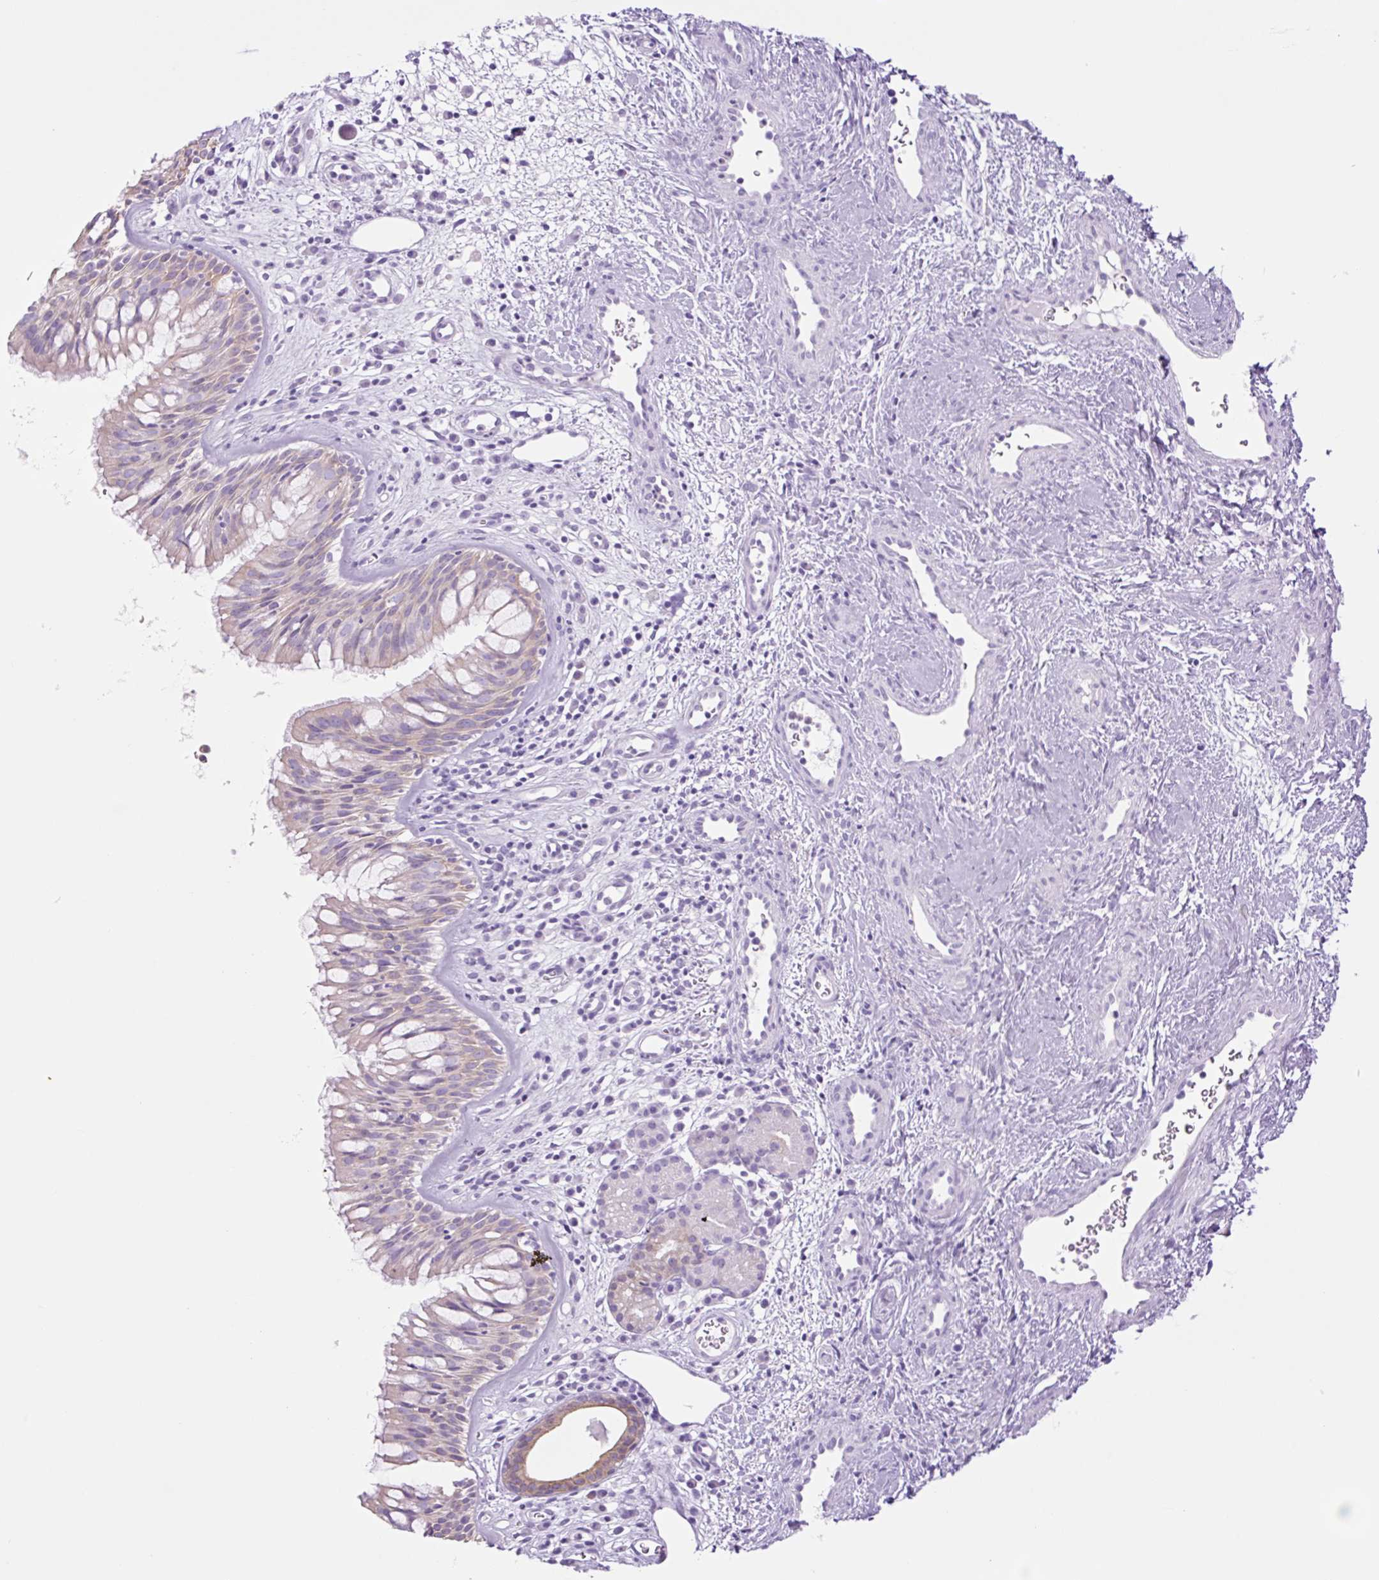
{"staining": {"intensity": "weak", "quantity": "<25%", "location": "cytoplasmic/membranous"}, "tissue": "nasopharynx", "cell_type": "Respiratory epithelial cells", "image_type": "normal", "snomed": [{"axis": "morphology", "description": "Normal tissue, NOS"}, {"axis": "topography", "description": "Nasopharynx"}], "caption": "This is an immunohistochemistry (IHC) histopathology image of unremarkable human nasopharynx. There is no staining in respiratory epithelial cells.", "gene": "TFF2", "patient": {"sex": "male", "age": 65}}